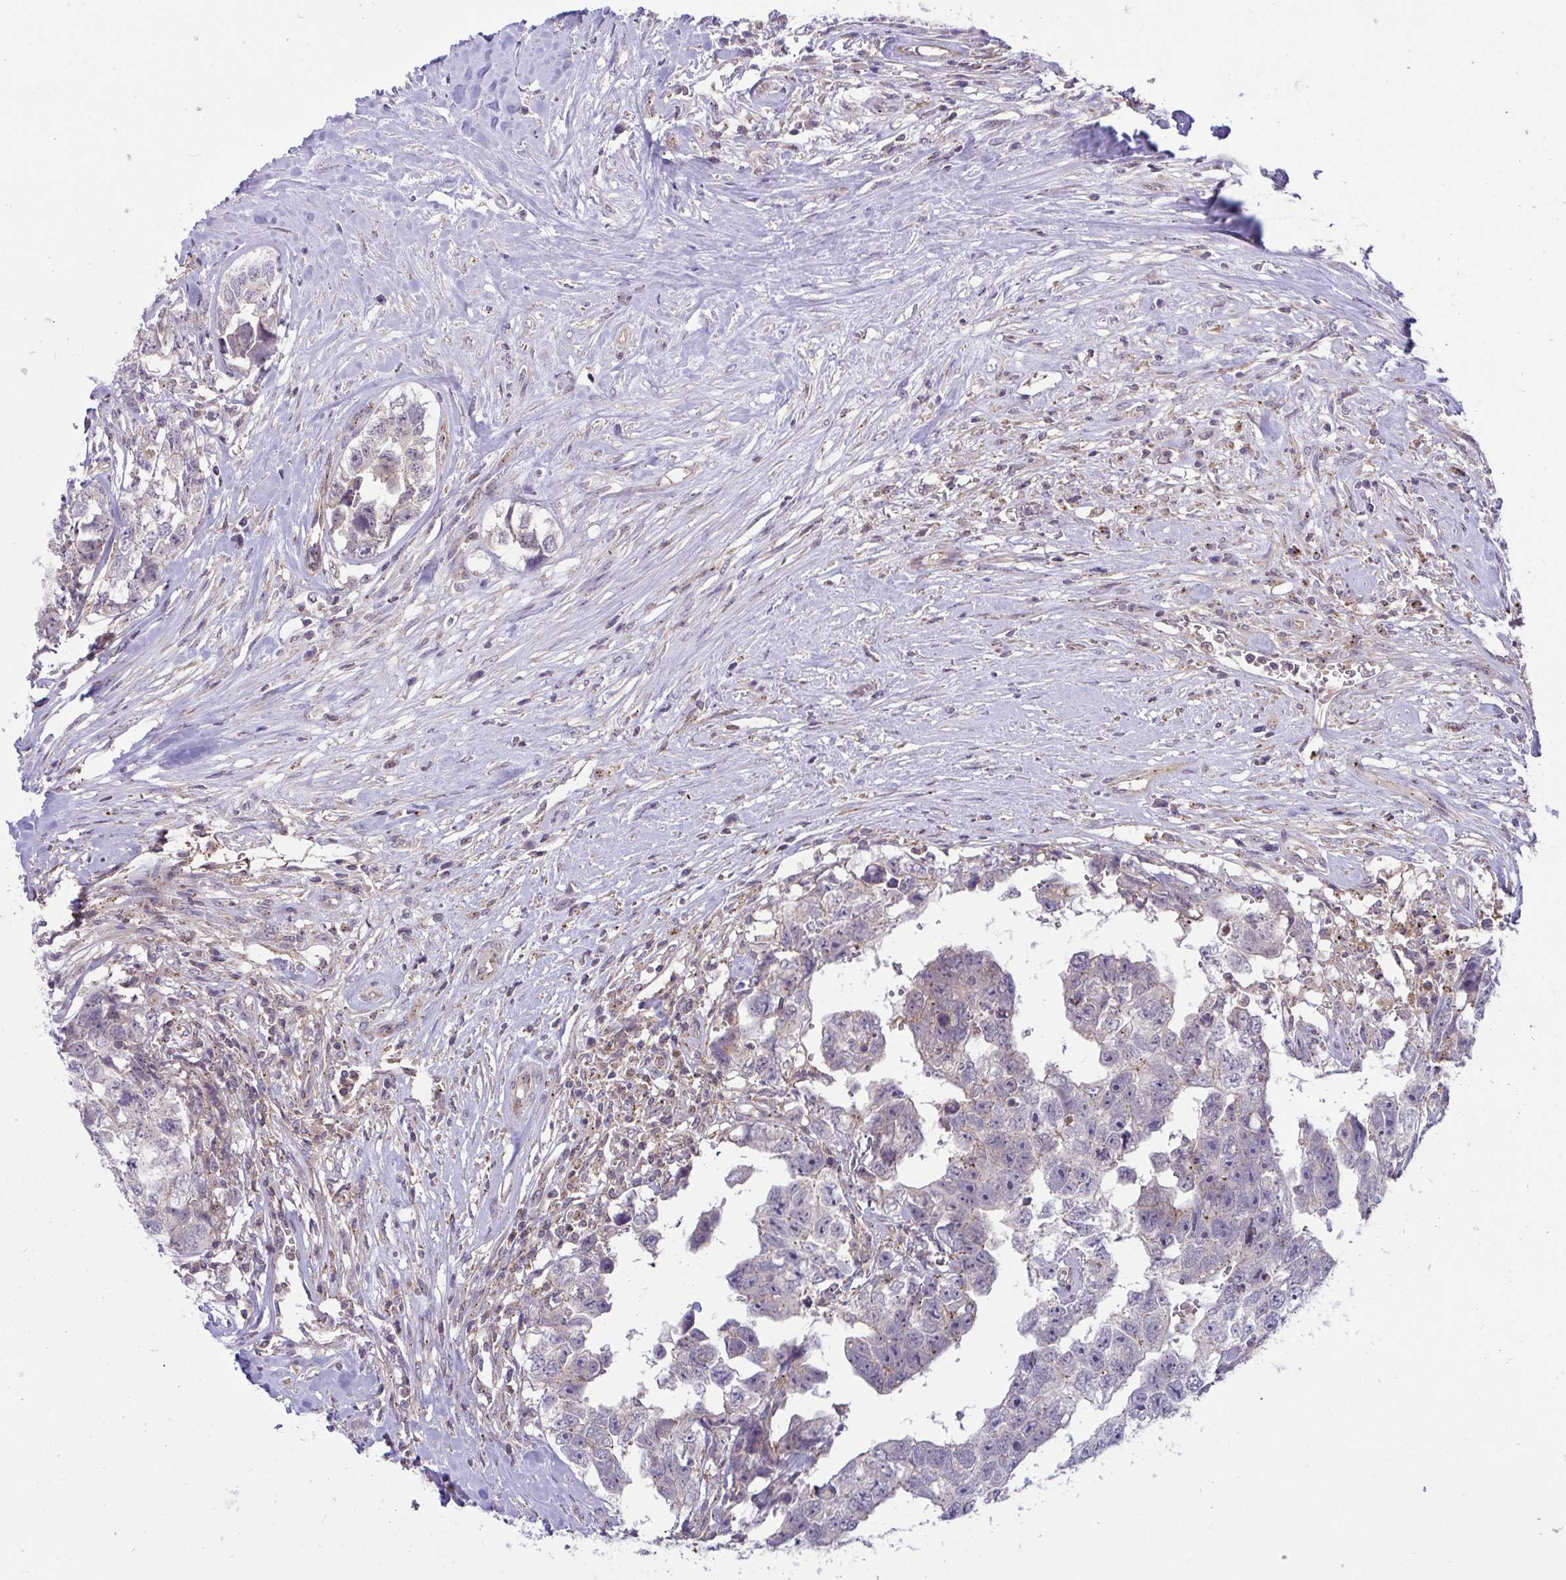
{"staining": {"intensity": "weak", "quantity": "<25%", "location": "cytoplasmic/membranous"}, "tissue": "testis cancer", "cell_type": "Tumor cells", "image_type": "cancer", "snomed": [{"axis": "morphology", "description": "Carcinoma, Embryonal, NOS"}, {"axis": "topography", "description": "Testis"}], "caption": "Embryonal carcinoma (testis) was stained to show a protein in brown. There is no significant positivity in tumor cells.", "gene": "IST1", "patient": {"sex": "male", "age": 22}}